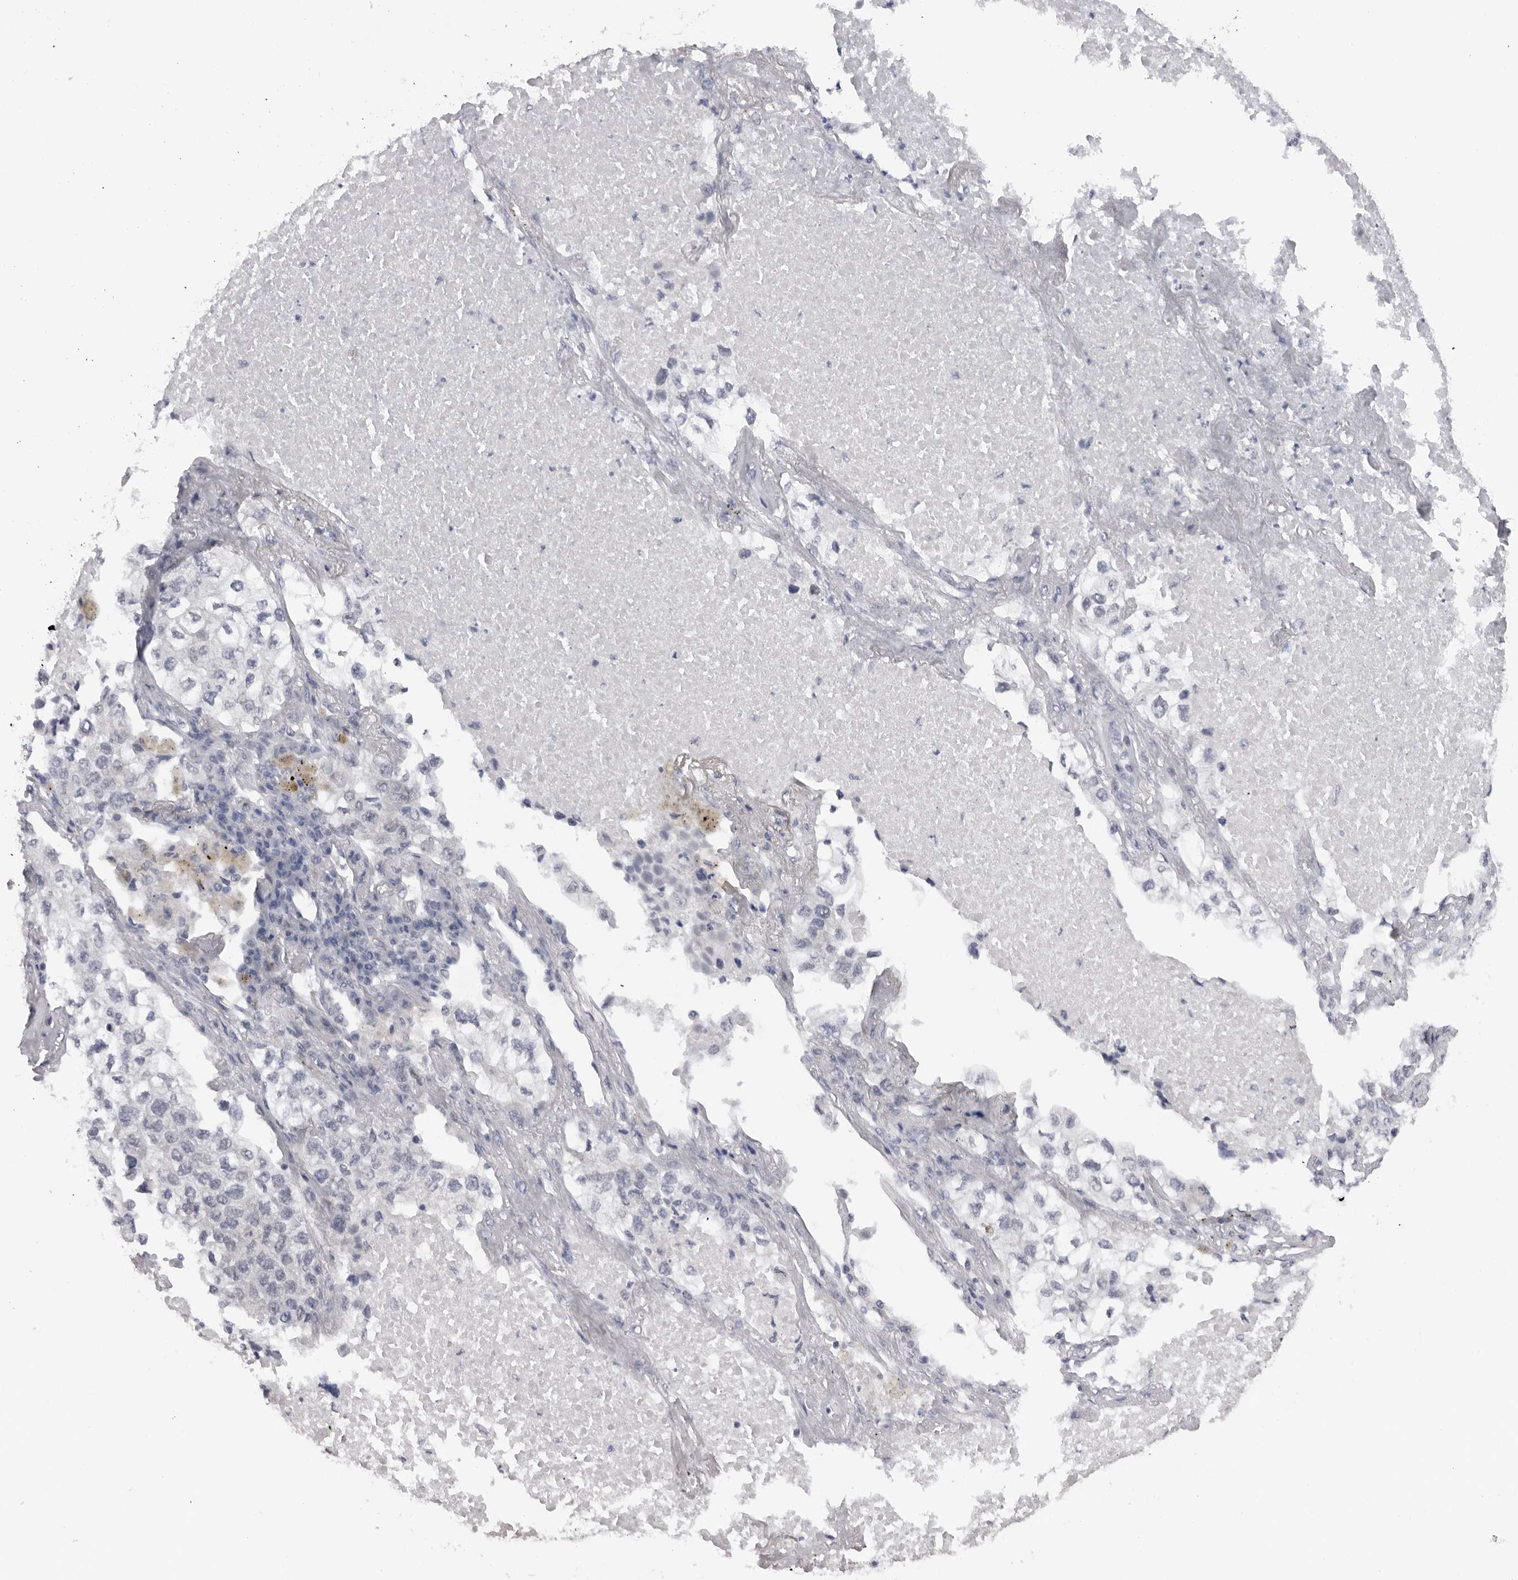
{"staining": {"intensity": "negative", "quantity": "none", "location": "none"}, "tissue": "lung cancer", "cell_type": "Tumor cells", "image_type": "cancer", "snomed": [{"axis": "morphology", "description": "Adenocarcinoma, NOS"}, {"axis": "topography", "description": "Lung"}], "caption": "An image of human lung cancer (adenocarcinoma) is negative for staining in tumor cells.", "gene": "ALPK2", "patient": {"sex": "male", "age": 63}}